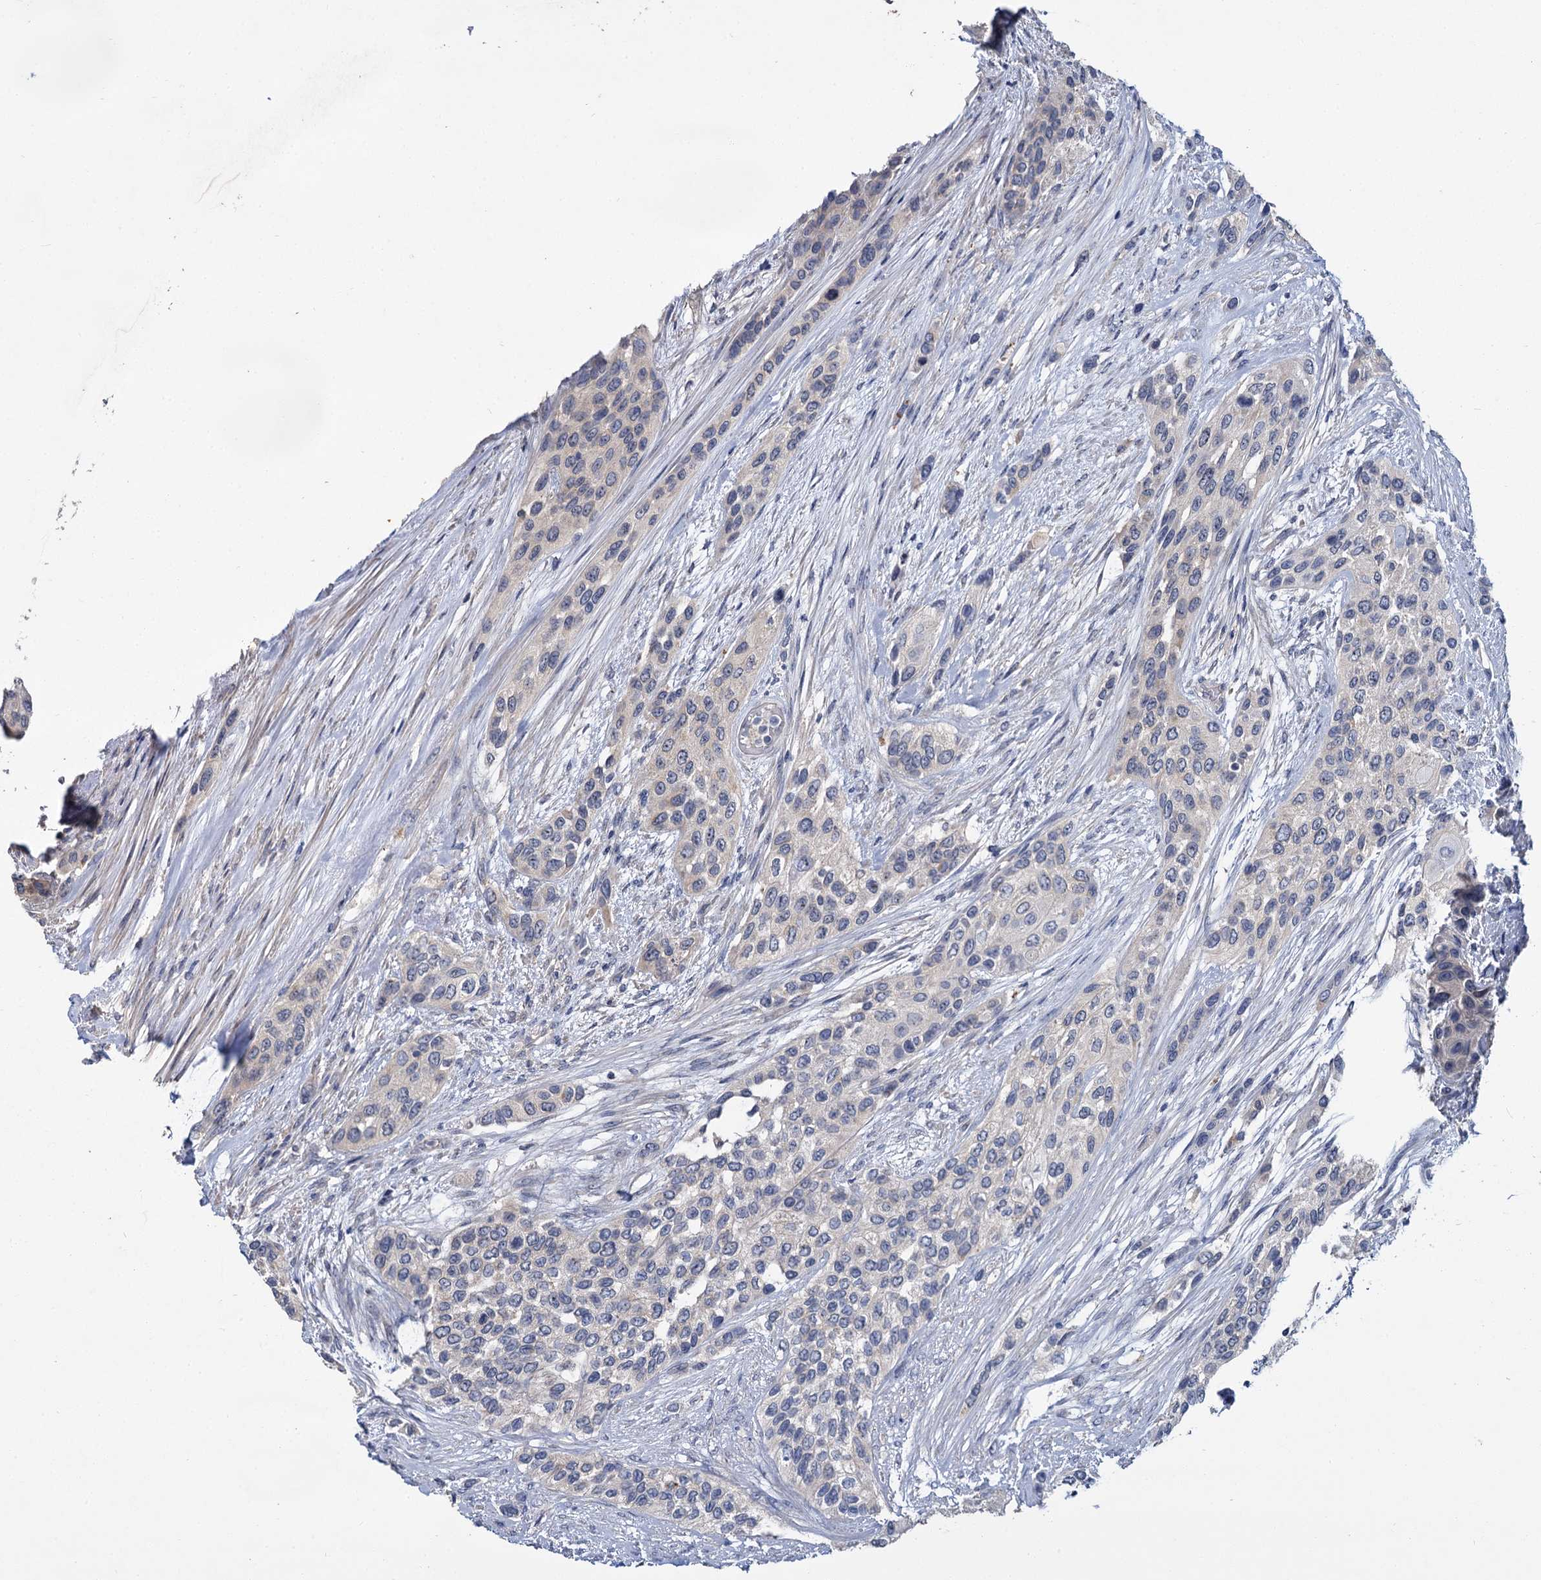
{"staining": {"intensity": "negative", "quantity": "none", "location": "none"}, "tissue": "urothelial cancer", "cell_type": "Tumor cells", "image_type": "cancer", "snomed": [{"axis": "morphology", "description": "Normal tissue, NOS"}, {"axis": "morphology", "description": "Urothelial carcinoma, High grade"}, {"axis": "topography", "description": "Vascular tissue"}, {"axis": "topography", "description": "Urinary bladder"}], "caption": "This is an IHC histopathology image of human urothelial cancer. There is no staining in tumor cells.", "gene": "ATP9A", "patient": {"sex": "female", "age": 56}}